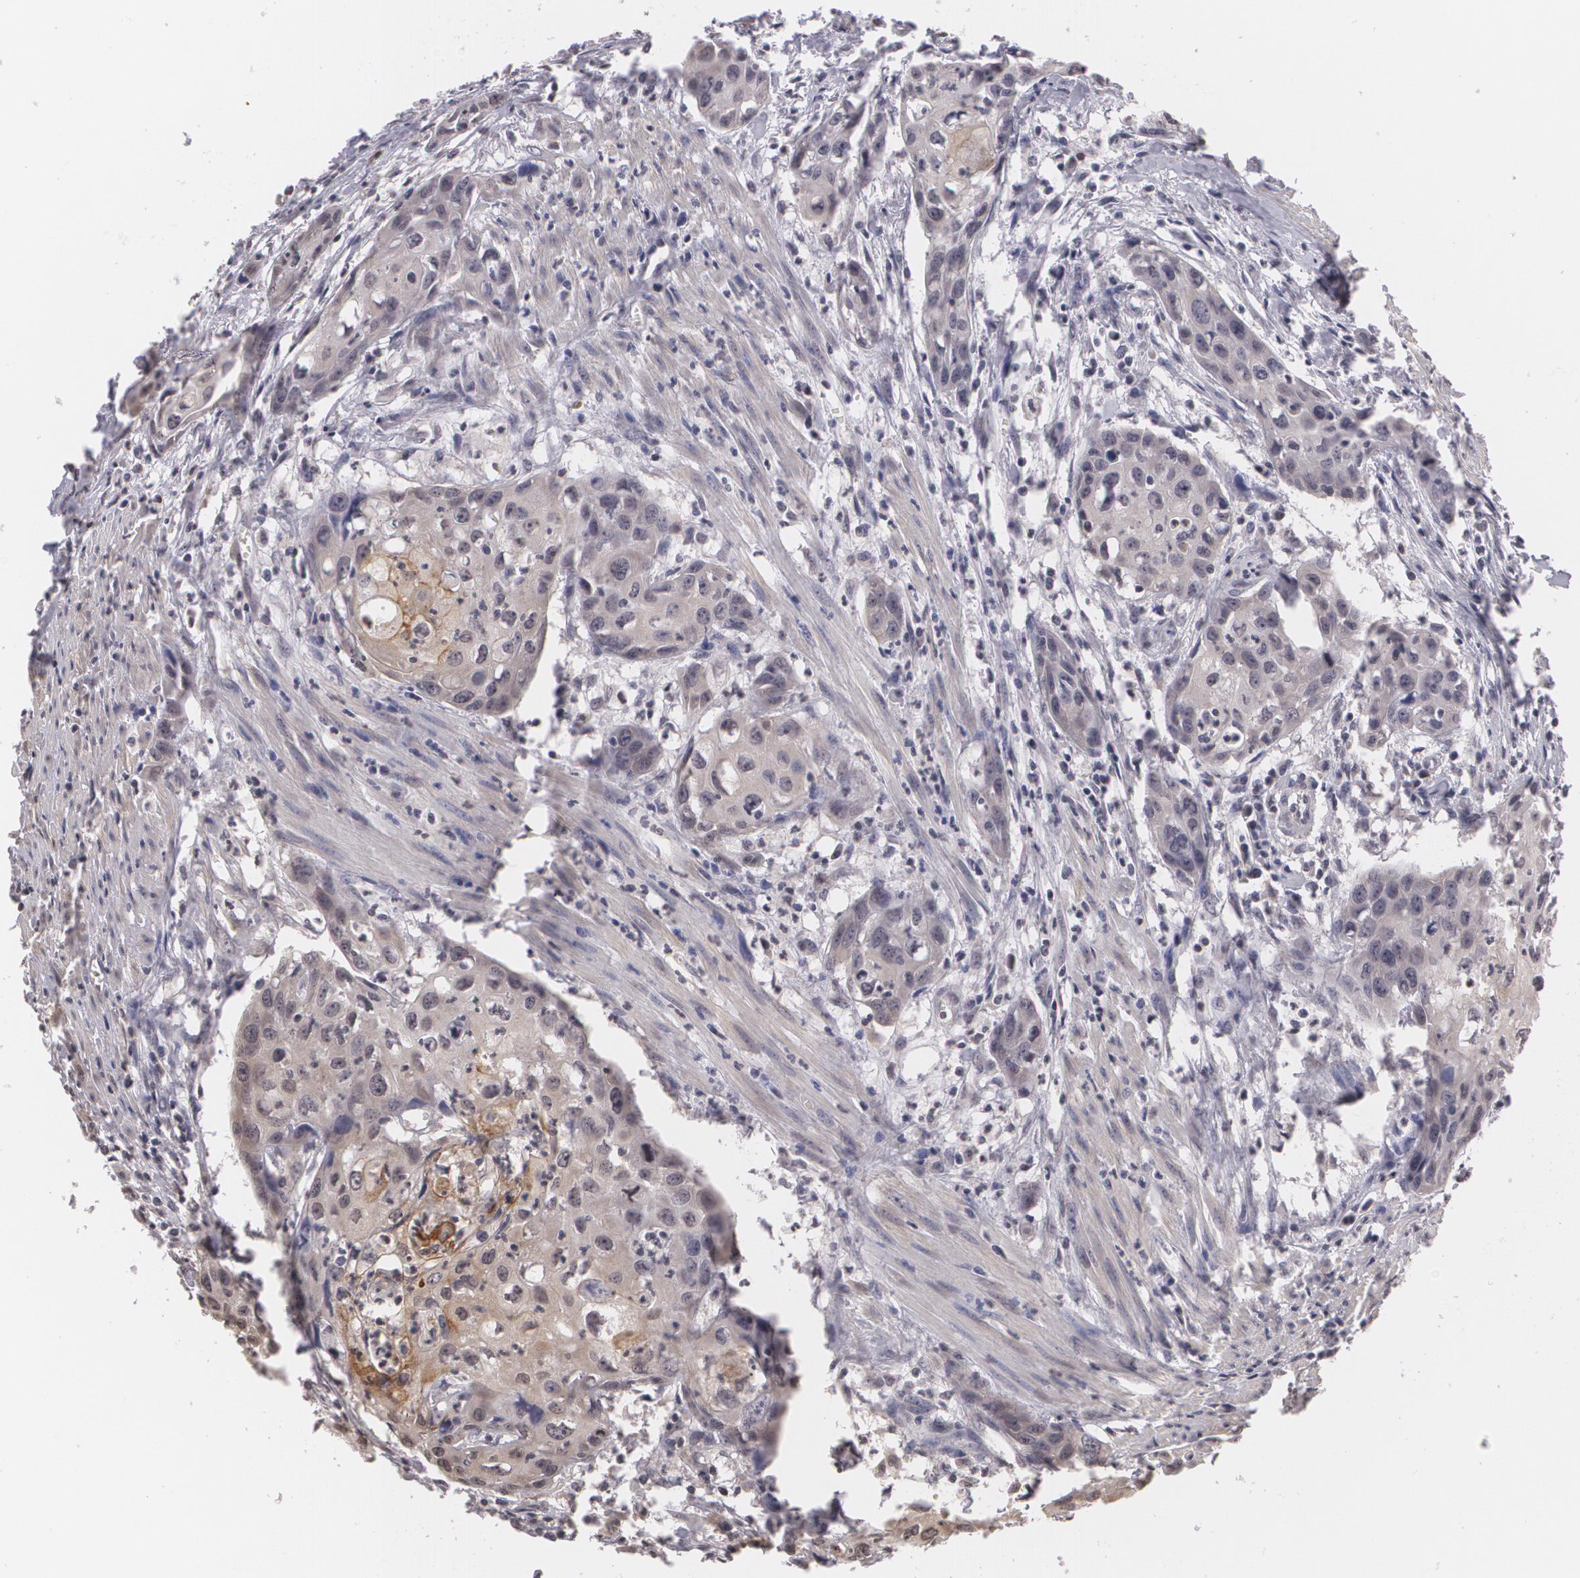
{"staining": {"intensity": "weak", "quantity": "25%-75%", "location": "cytoplasmic/membranous"}, "tissue": "urothelial cancer", "cell_type": "Tumor cells", "image_type": "cancer", "snomed": [{"axis": "morphology", "description": "Urothelial carcinoma, High grade"}, {"axis": "topography", "description": "Urinary bladder"}], "caption": "A brown stain labels weak cytoplasmic/membranous positivity of a protein in urothelial cancer tumor cells.", "gene": "MUC1", "patient": {"sex": "male", "age": 54}}